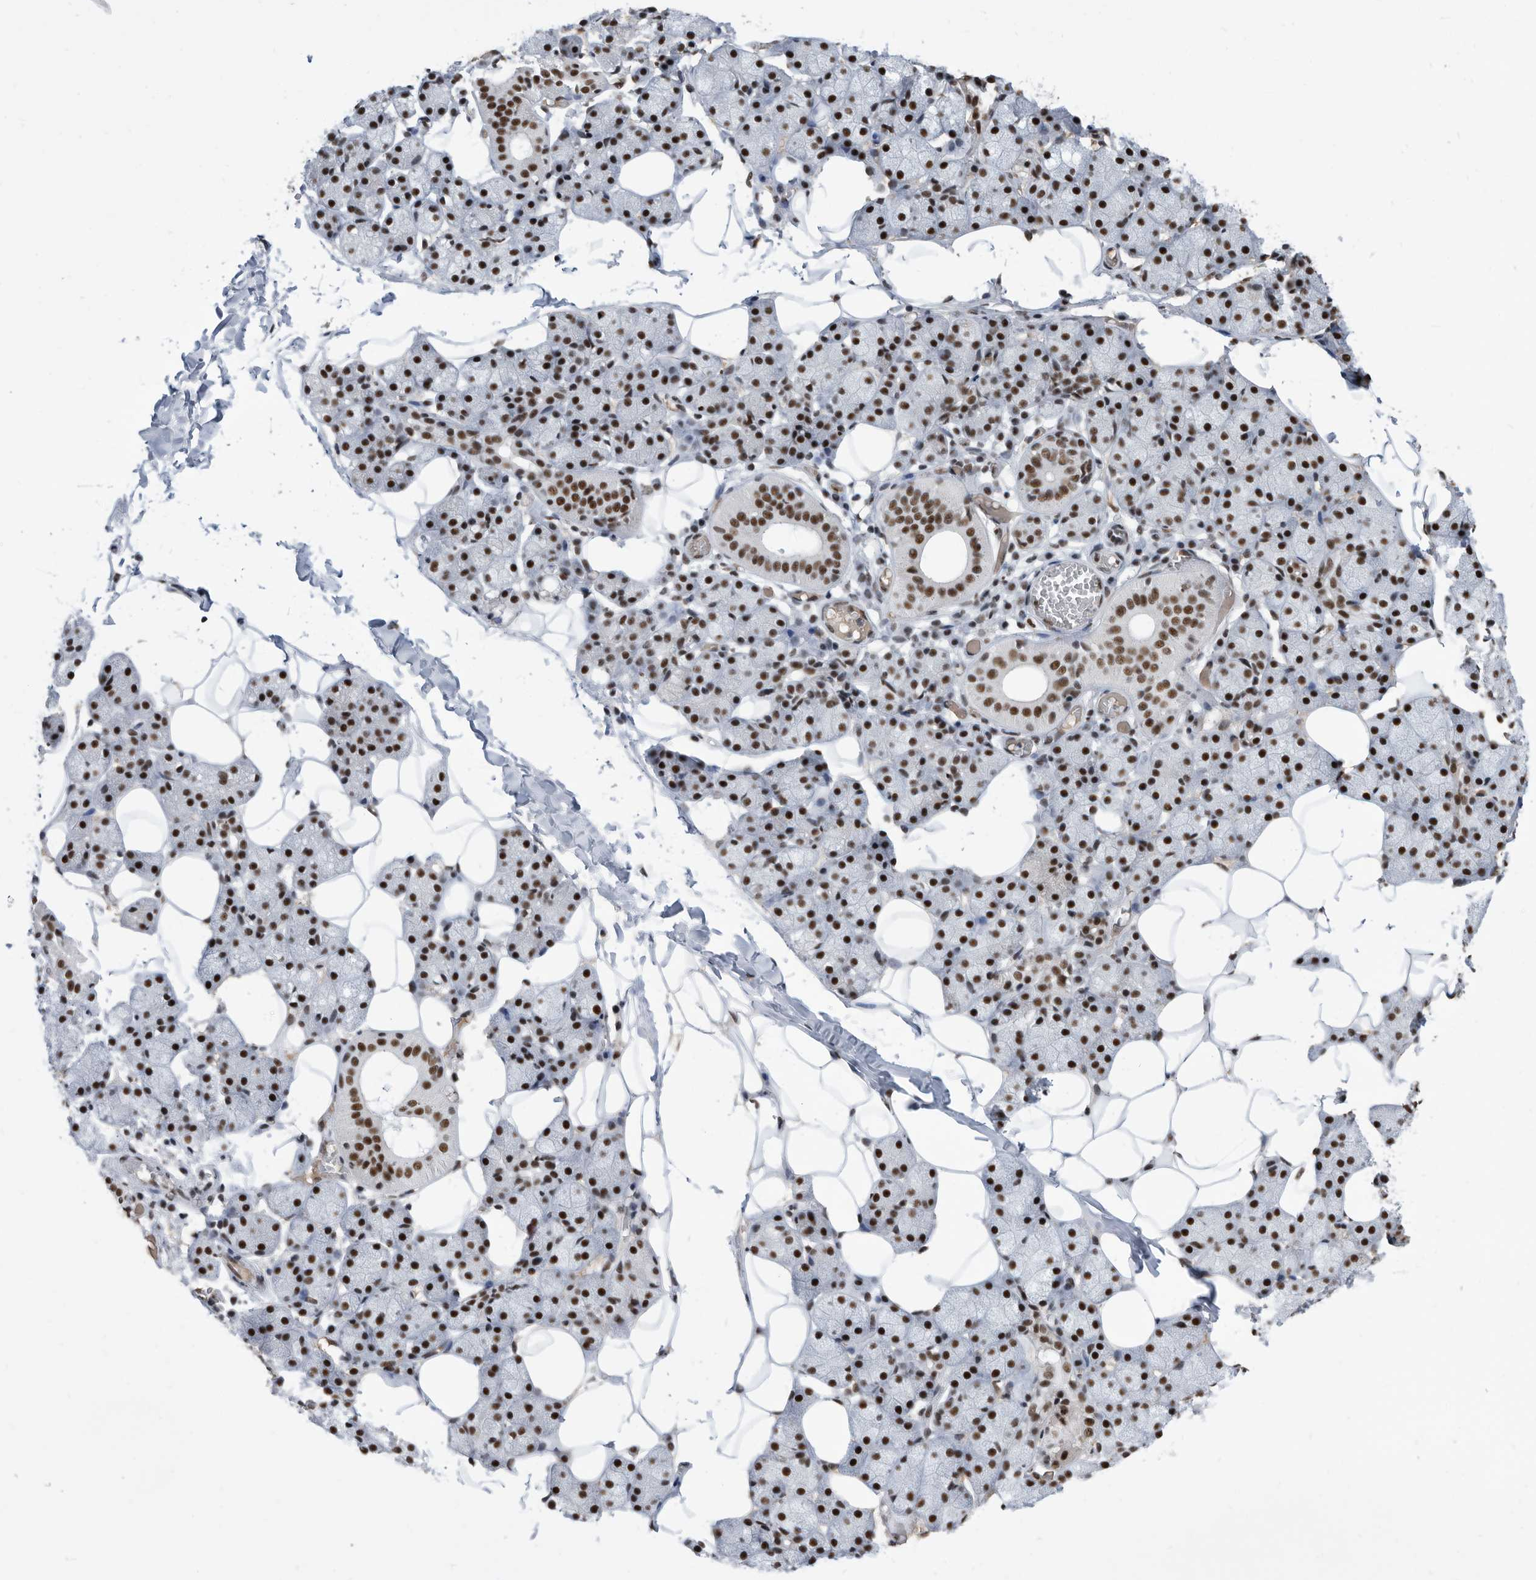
{"staining": {"intensity": "strong", "quantity": ">75%", "location": "nuclear"}, "tissue": "salivary gland", "cell_type": "Glandular cells", "image_type": "normal", "snomed": [{"axis": "morphology", "description": "Normal tissue, NOS"}, {"axis": "topography", "description": "Salivary gland"}], "caption": "Protein staining by immunohistochemistry shows strong nuclear expression in about >75% of glandular cells in benign salivary gland.", "gene": "SF3A1", "patient": {"sex": "female", "age": 33}}